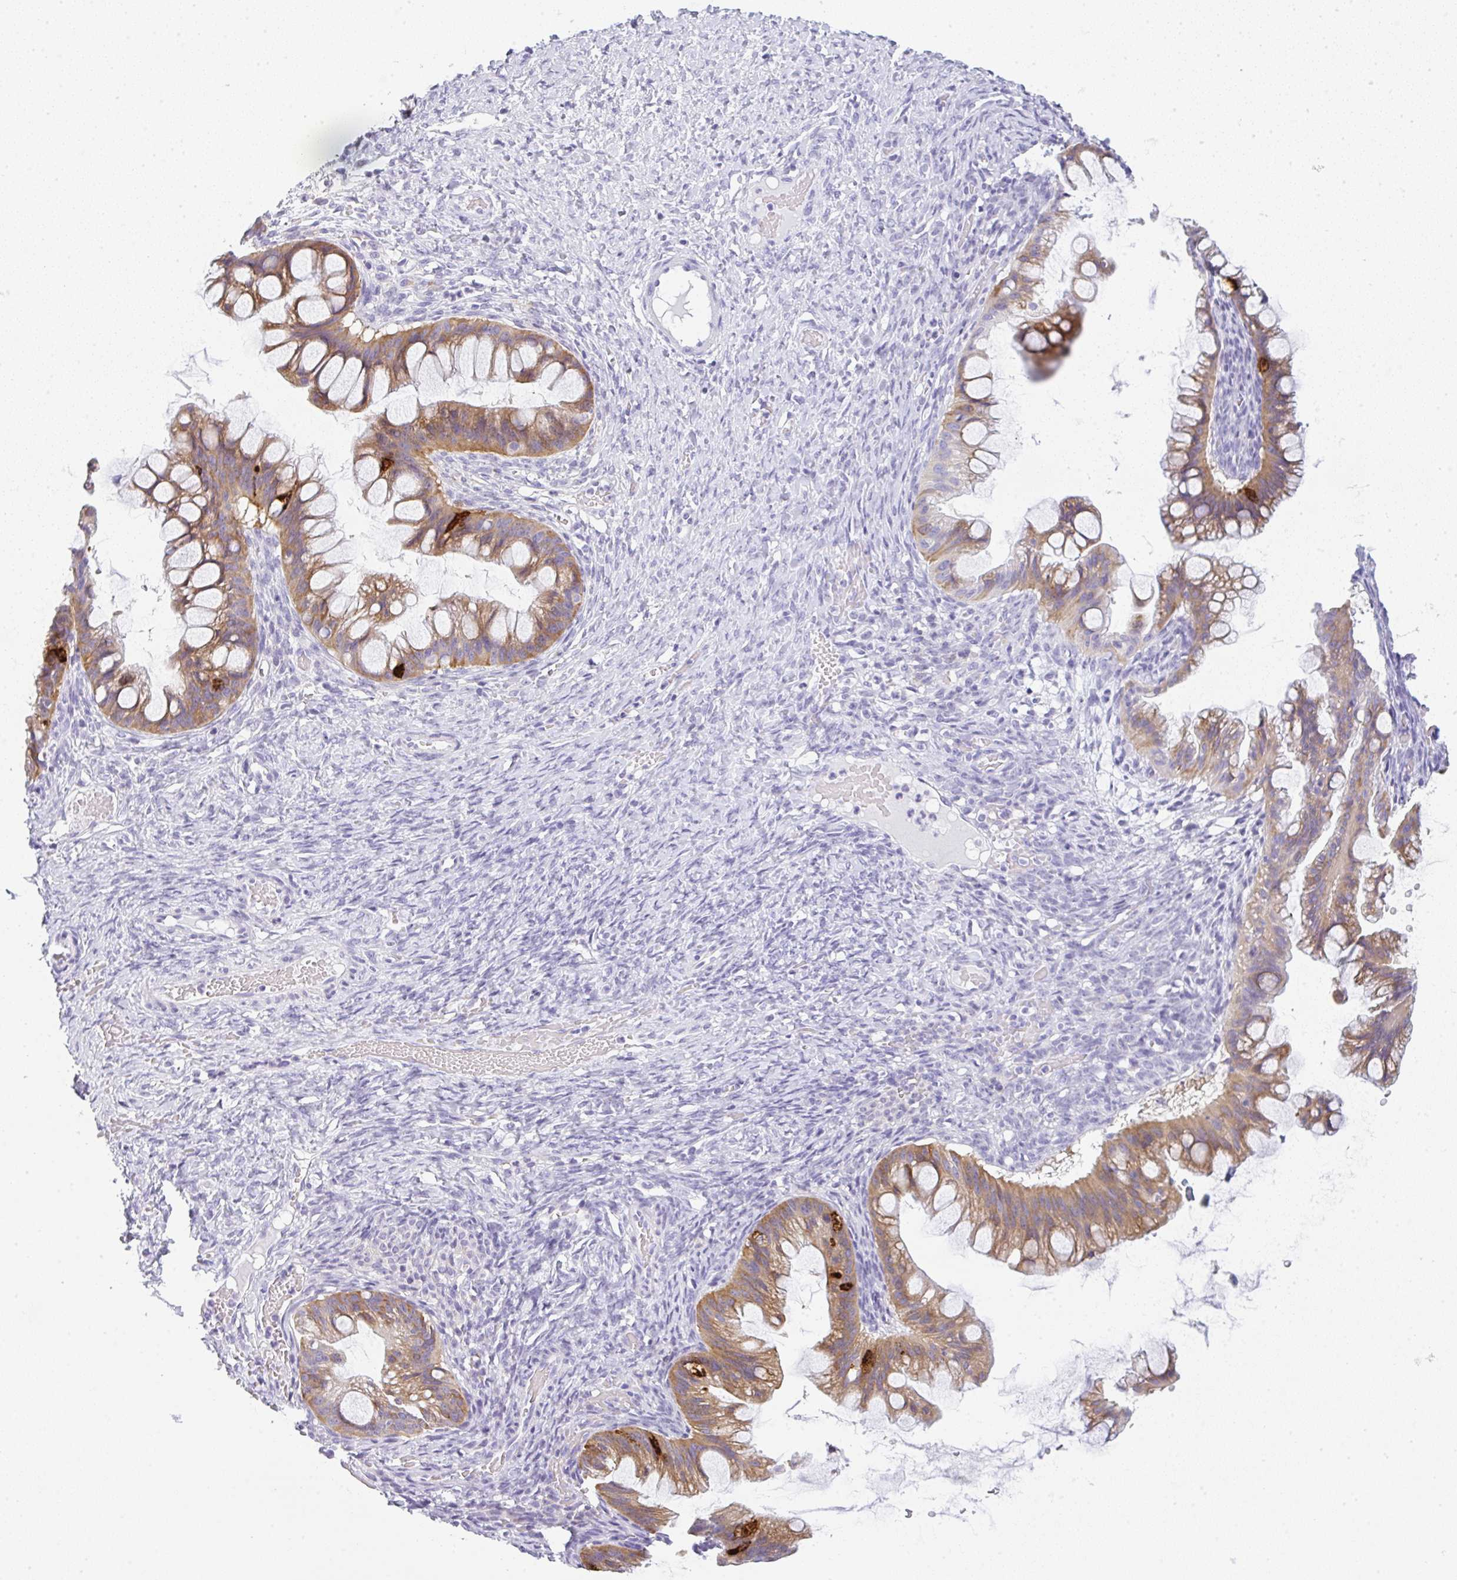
{"staining": {"intensity": "moderate", "quantity": ">75%", "location": "cytoplasmic/membranous"}, "tissue": "ovarian cancer", "cell_type": "Tumor cells", "image_type": "cancer", "snomed": [{"axis": "morphology", "description": "Cystadenocarcinoma, mucinous, NOS"}, {"axis": "topography", "description": "Ovary"}], "caption": "A medium amount of moderate cytoplasmic/membranous expression is appreciated in about >75% of tumor cells in ovarian cancer (mucinous cystadenocarcinoma) tissue. The staining was performed using DAB (3,3'-diaminobenzidine), with brown indicating positive protein expression. Nuclei are stained blue with hematoxylin.", "gene": "LPAR4", "patient": {"sex": "female", "age": 73}}